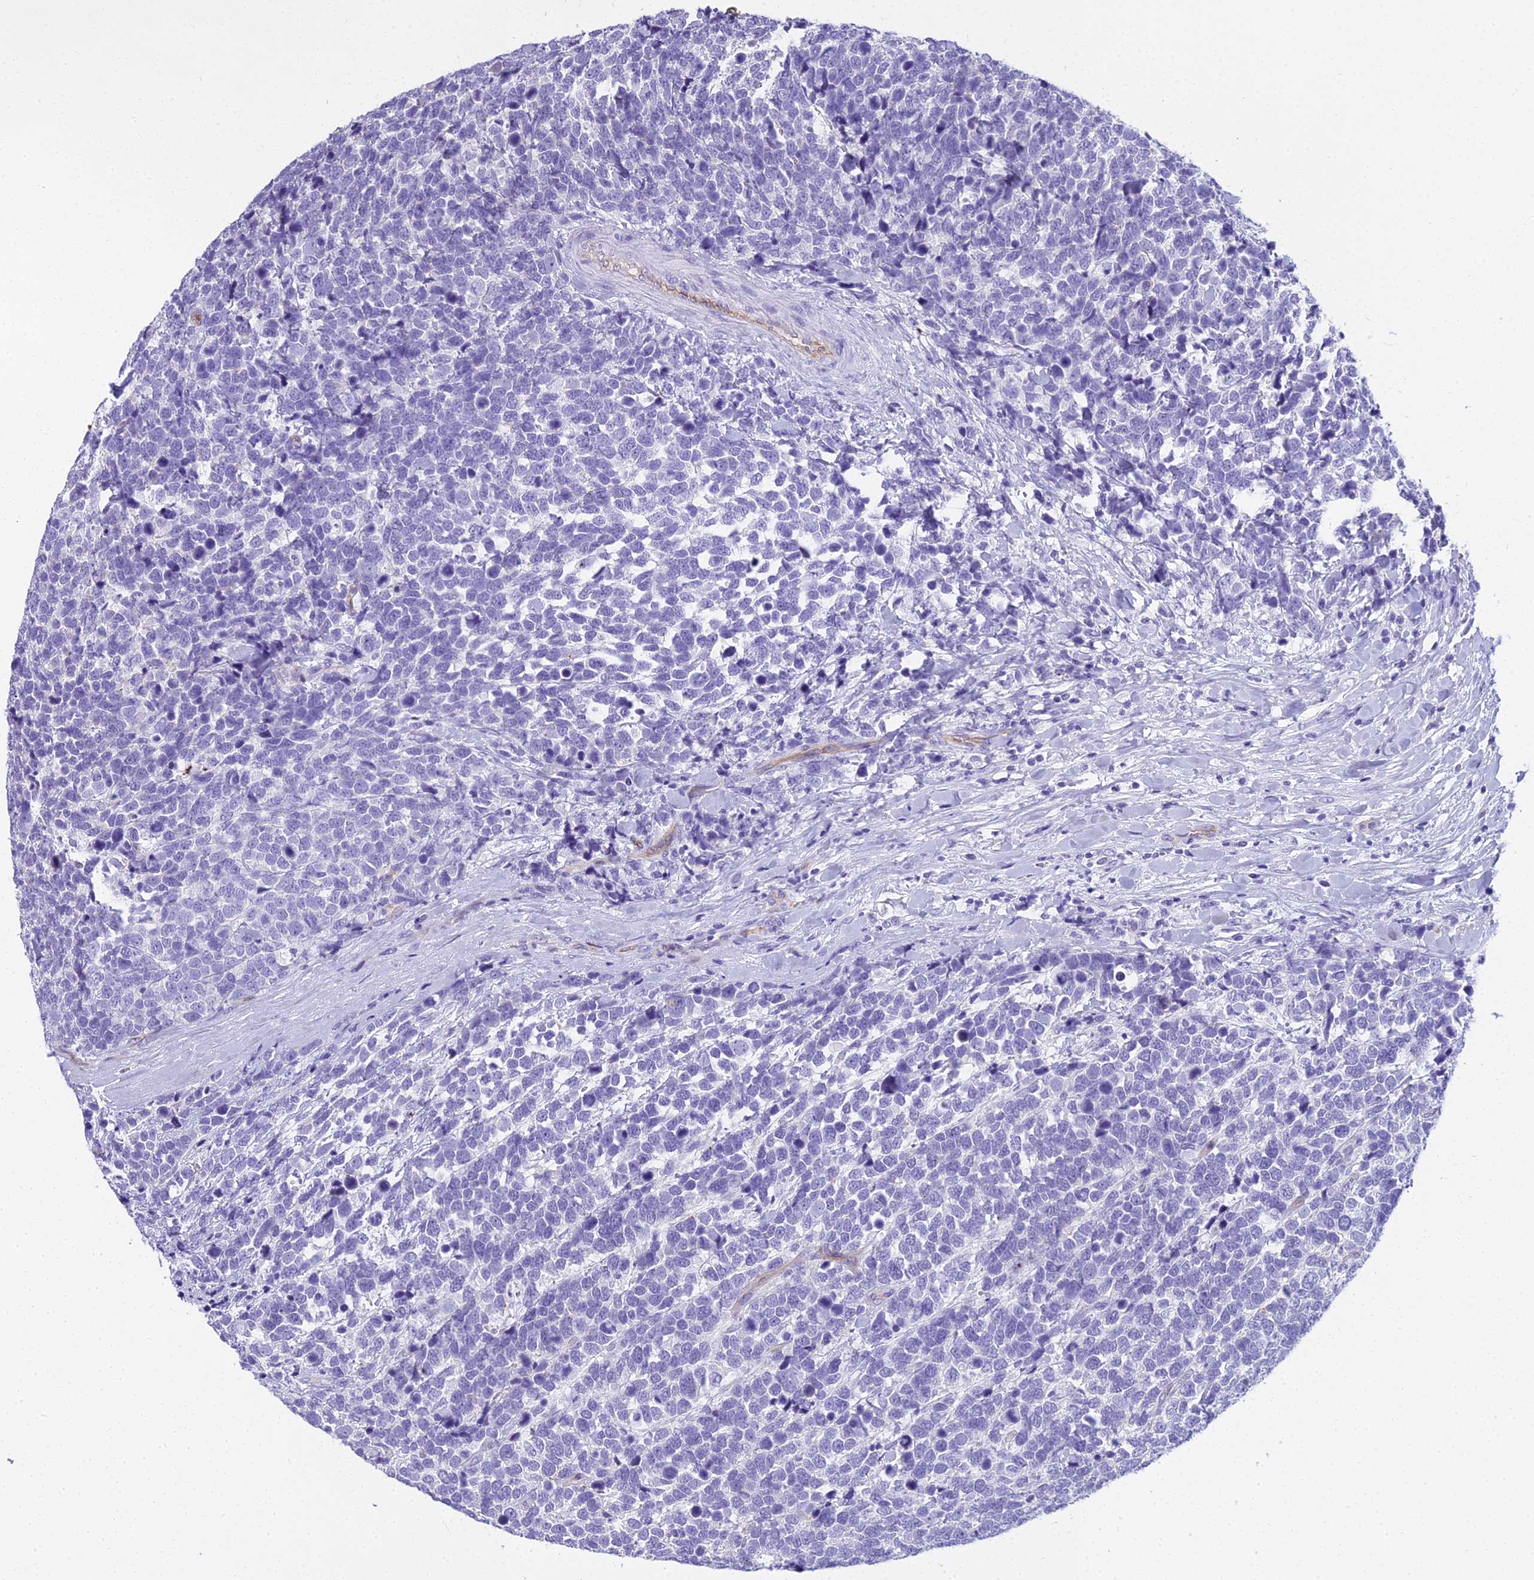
{"staining": {"intensity": "negative", "quantity": "none", "location": "none"}, "tissue": "urothelial cancer", "cell_type": "Tumor cells", "image_type": "cancer", "snomed": [{"axis": "morphology", "description": "Urothelial carcinoma, High grade"}, {"axis": "topography", "description": "Urinary bladder"}], "caption": "This is an immunohistochemistry micrograph of urothelial carcinoma (high-grade). There is no positivity in tumor cells.", "gene": "NINJ1", "patient": {"sex": "female", "age": 82}}